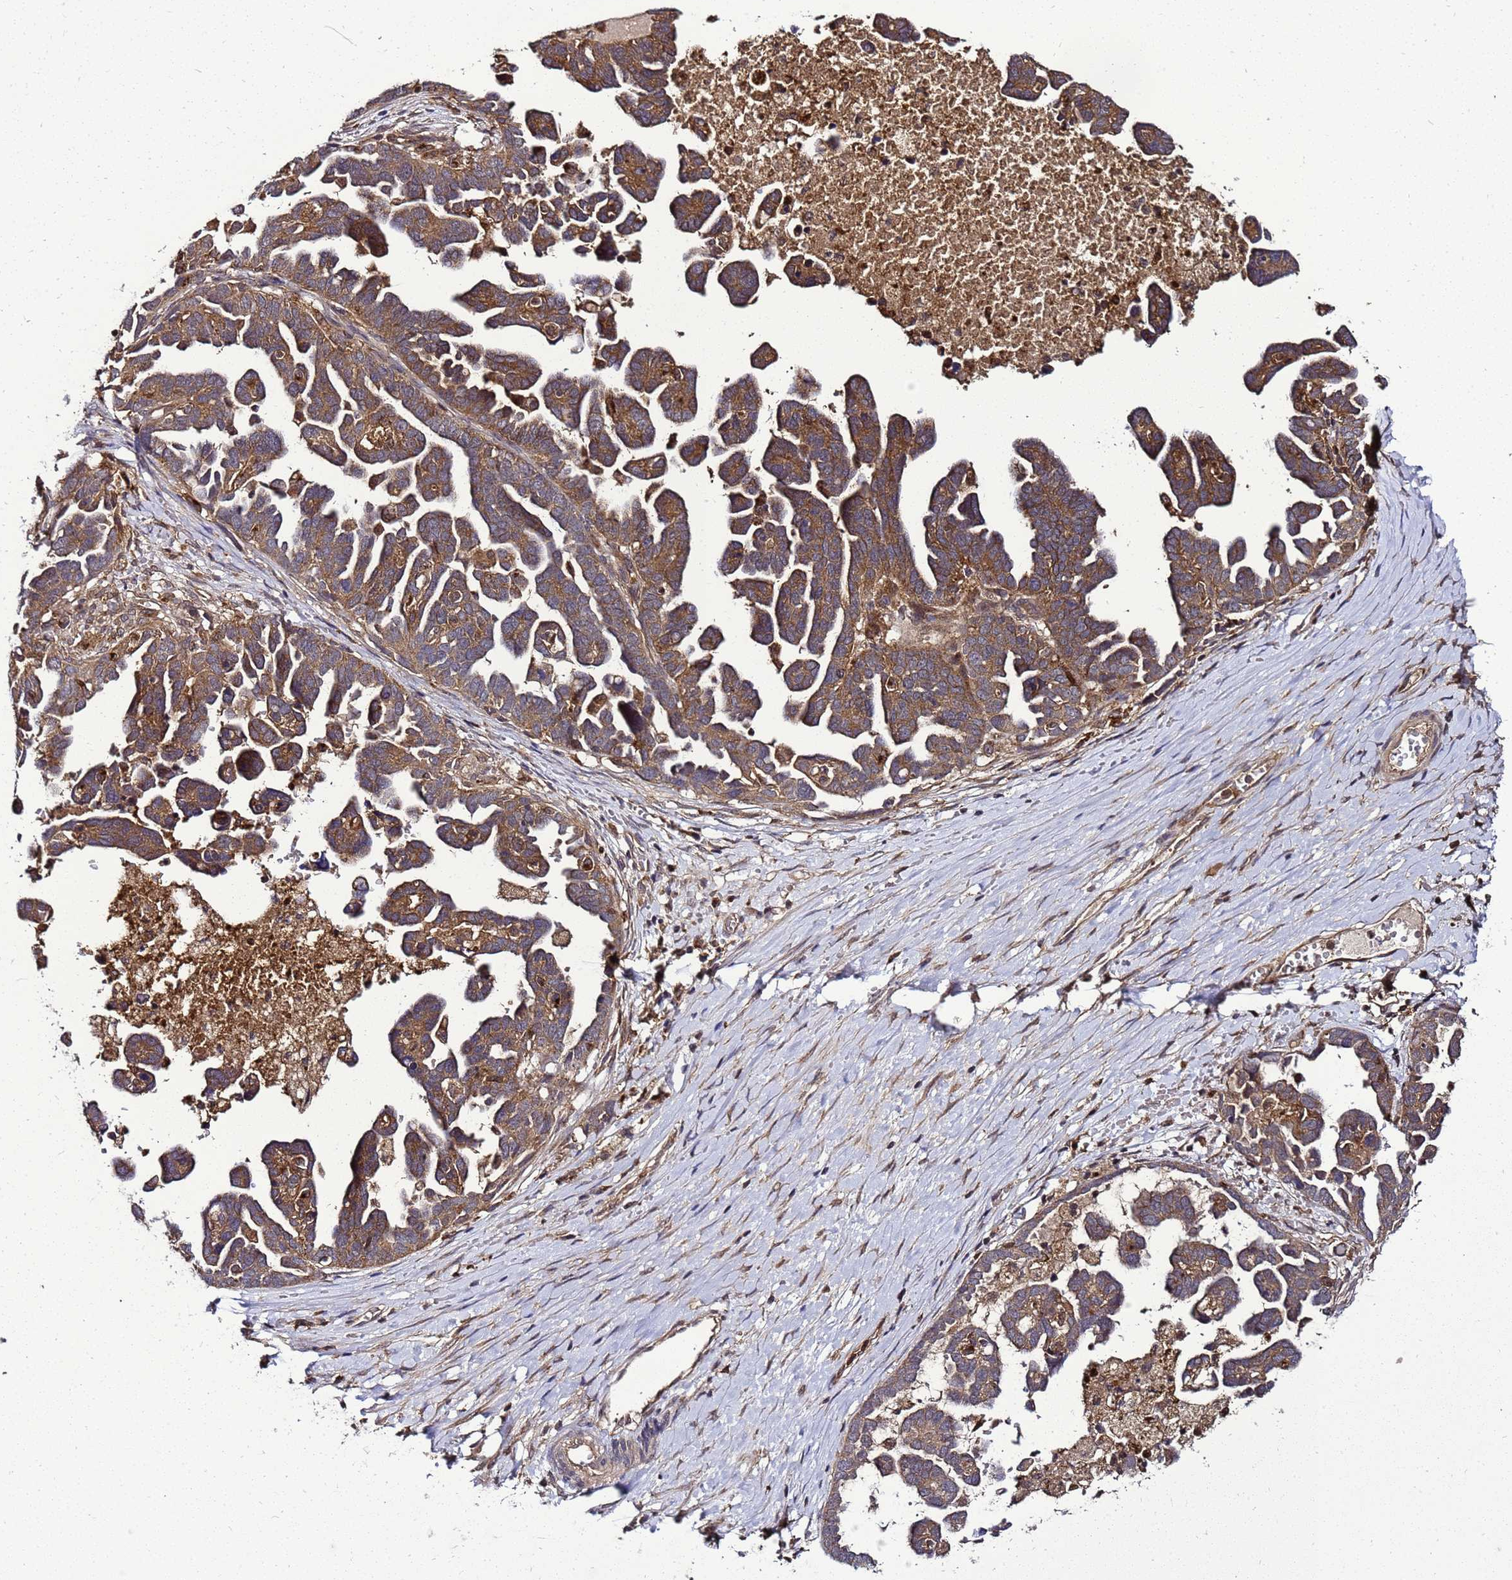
{"staining": {"intensity": "moderate", "quantity": ">75%", "location": "cytoplasmic/membranous"}, "tissue": "ovarian cancer", "cell_type": "Tumor cells", "image_type": "cancer", "snomed": [{"axis": "morphology", "description": "Cystadenocarcinoma, serous, NOS"}, {"axis": "topography", "description": "Ovary"}], "caption": "There is medium levels of moderate cytoplasmic/membranous staining in tumor cells of ovarian cancer (serous cystadenocarcinoma), as demonstrated by immunohistochemical staining (brown color).", "gene": "TRABD", "patient": {"sex": "female", "age": 54}}